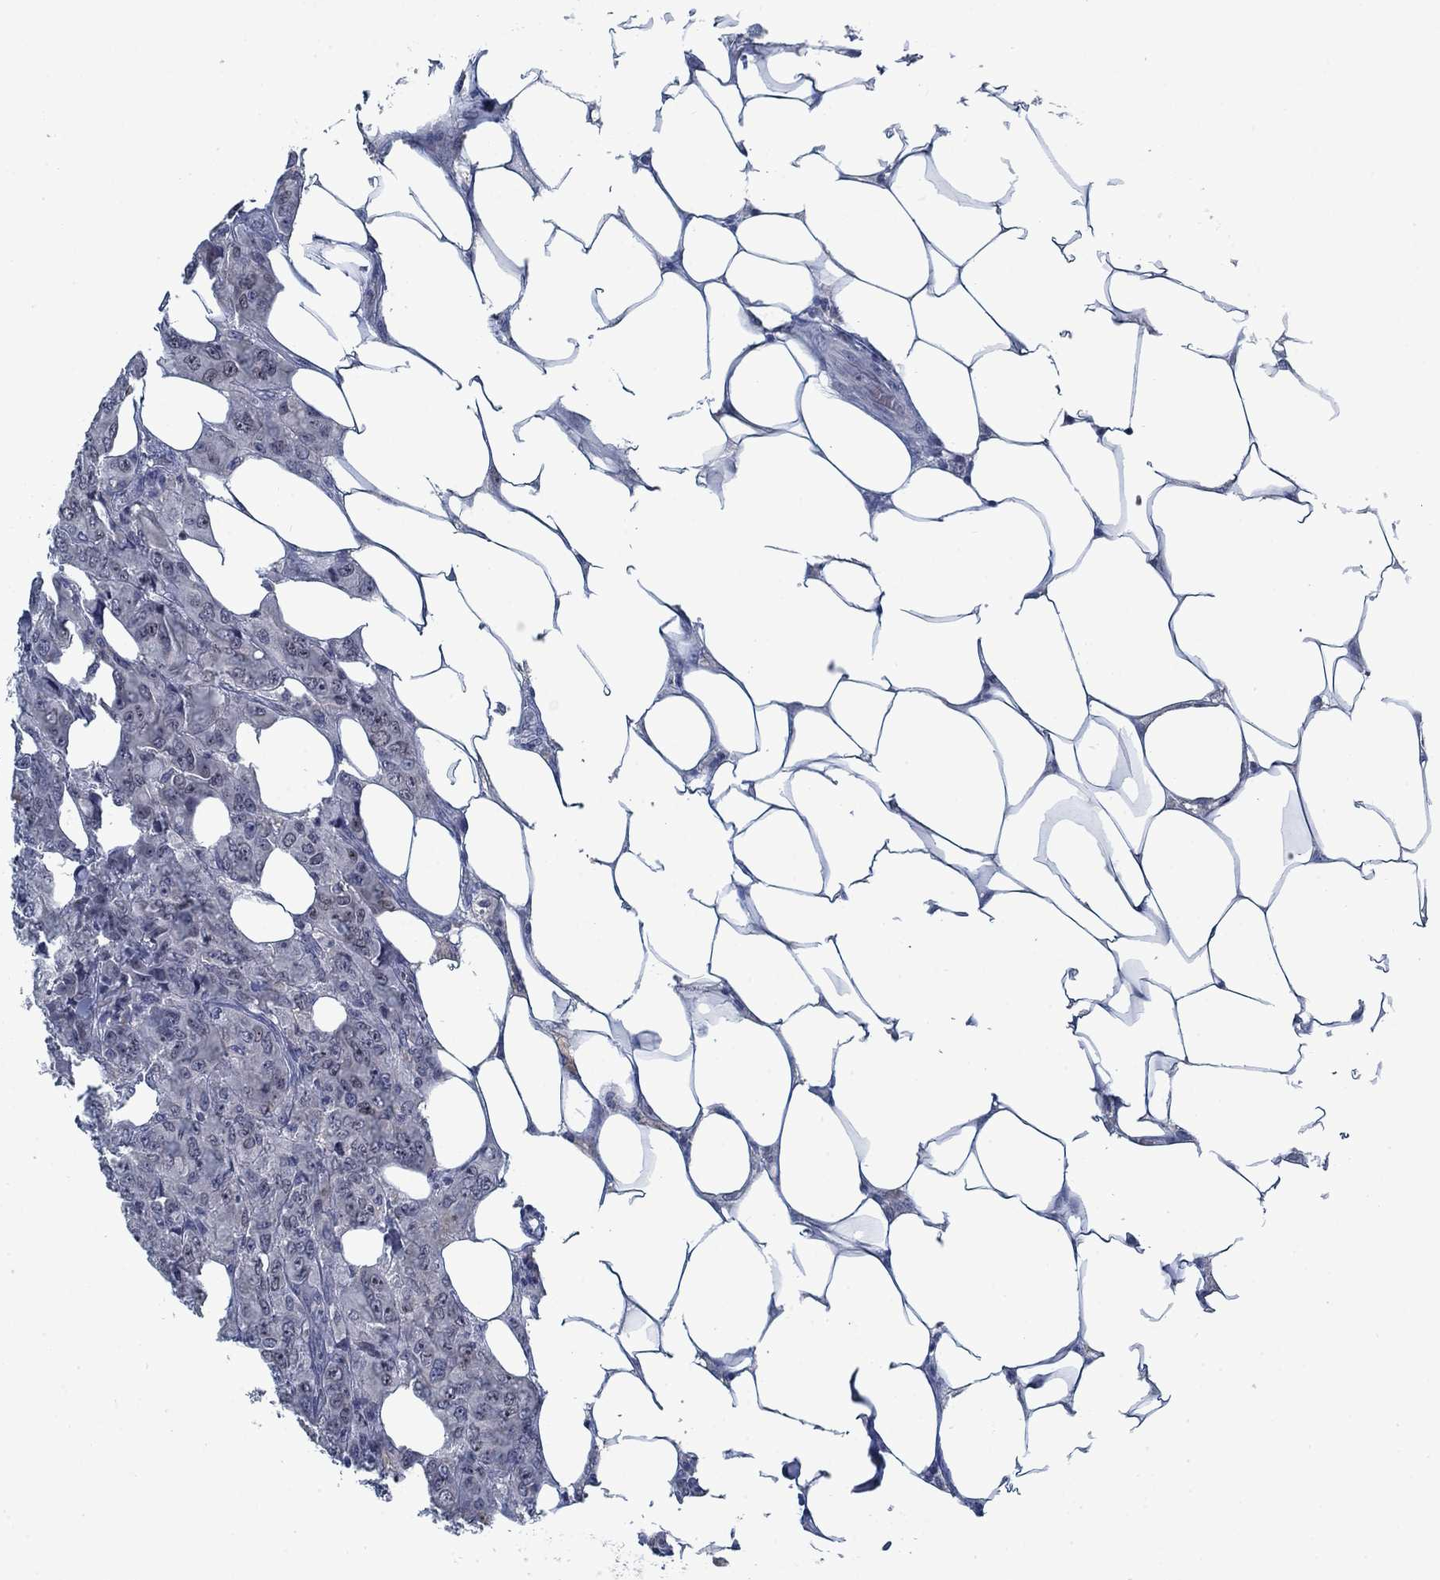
{"staining": {"intensity": "negative", "quantity": "none", "location": "none"}, "tissue": "breast cancer", "cell_type": "Tumor cells", "image_type": "cancer", "snomed": [{"axis": "morphology", "description": "Duct carcinoma"}, {"axis": "topography", "description": "Breast"}], "caption": "Immunohistochemistry photomicrograph of breast cancer (invasive ductal carcinoma) stained for a protein (brown), which reveals no positivity in tumor cells.", "gene": "PNMA8A", "patient": {"sex": "female", "age": 43}}